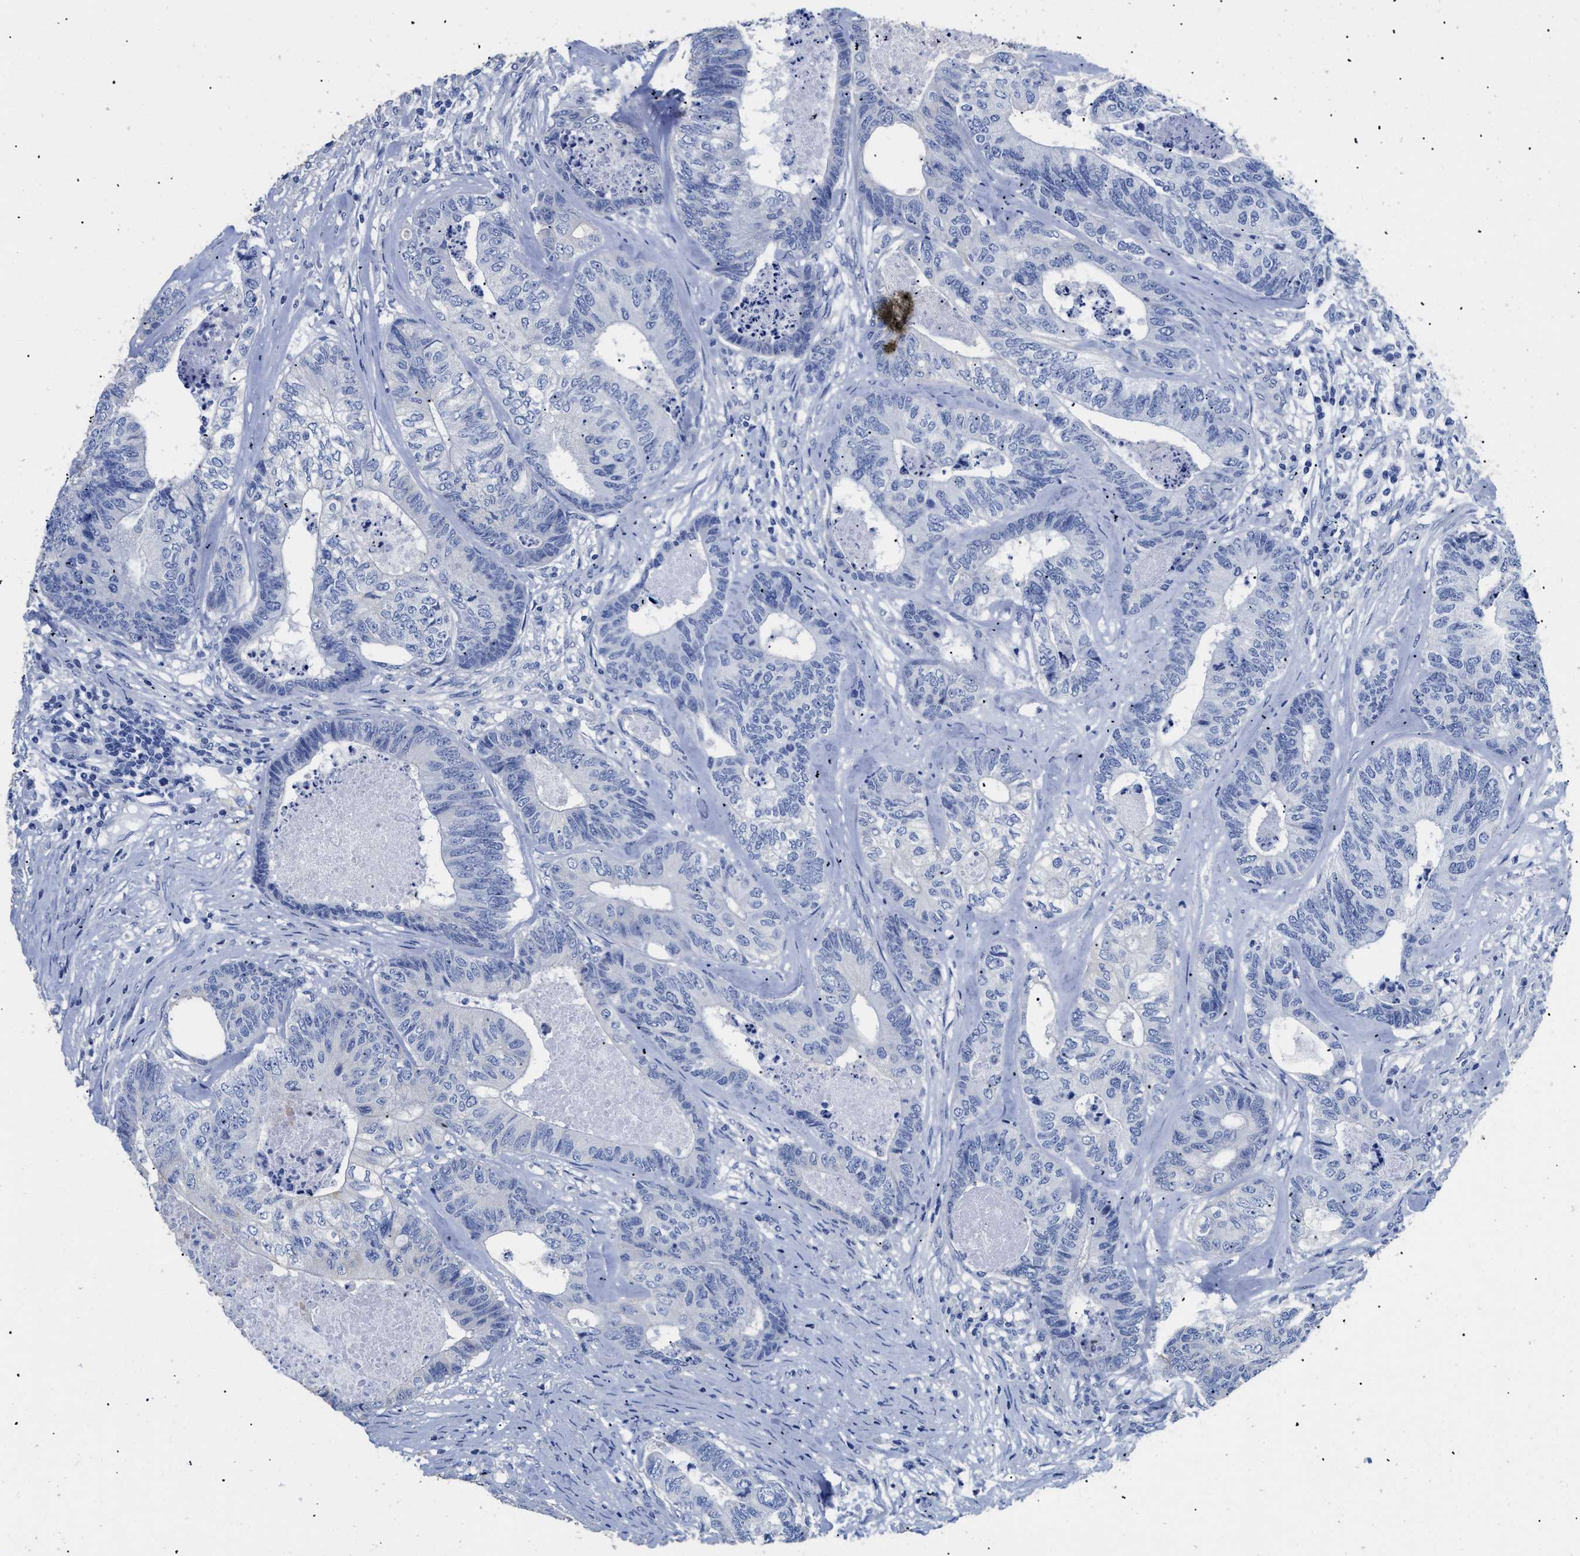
{"staining": {"intensity": "negative", "quantity": "none", "location": "none"}, "tissue": "colorectal cancer", "cell_type": "Tumor cells", "image_type": "cancer", "snomed": [{"axis": "morphology", "description": "Adenocarcinoma, NOS"}, {"axis": "topography", "description": "Colon"}], "caption": "Immunohistochemistry of human colorectal adenocarcinoma demonstrates no expression in tumor cells. (Immunohistochemistry (ihc), brightfield microscopy, high magnification).", "gene": "DLC1", "patient": {"sex": "female", "age": 67}}